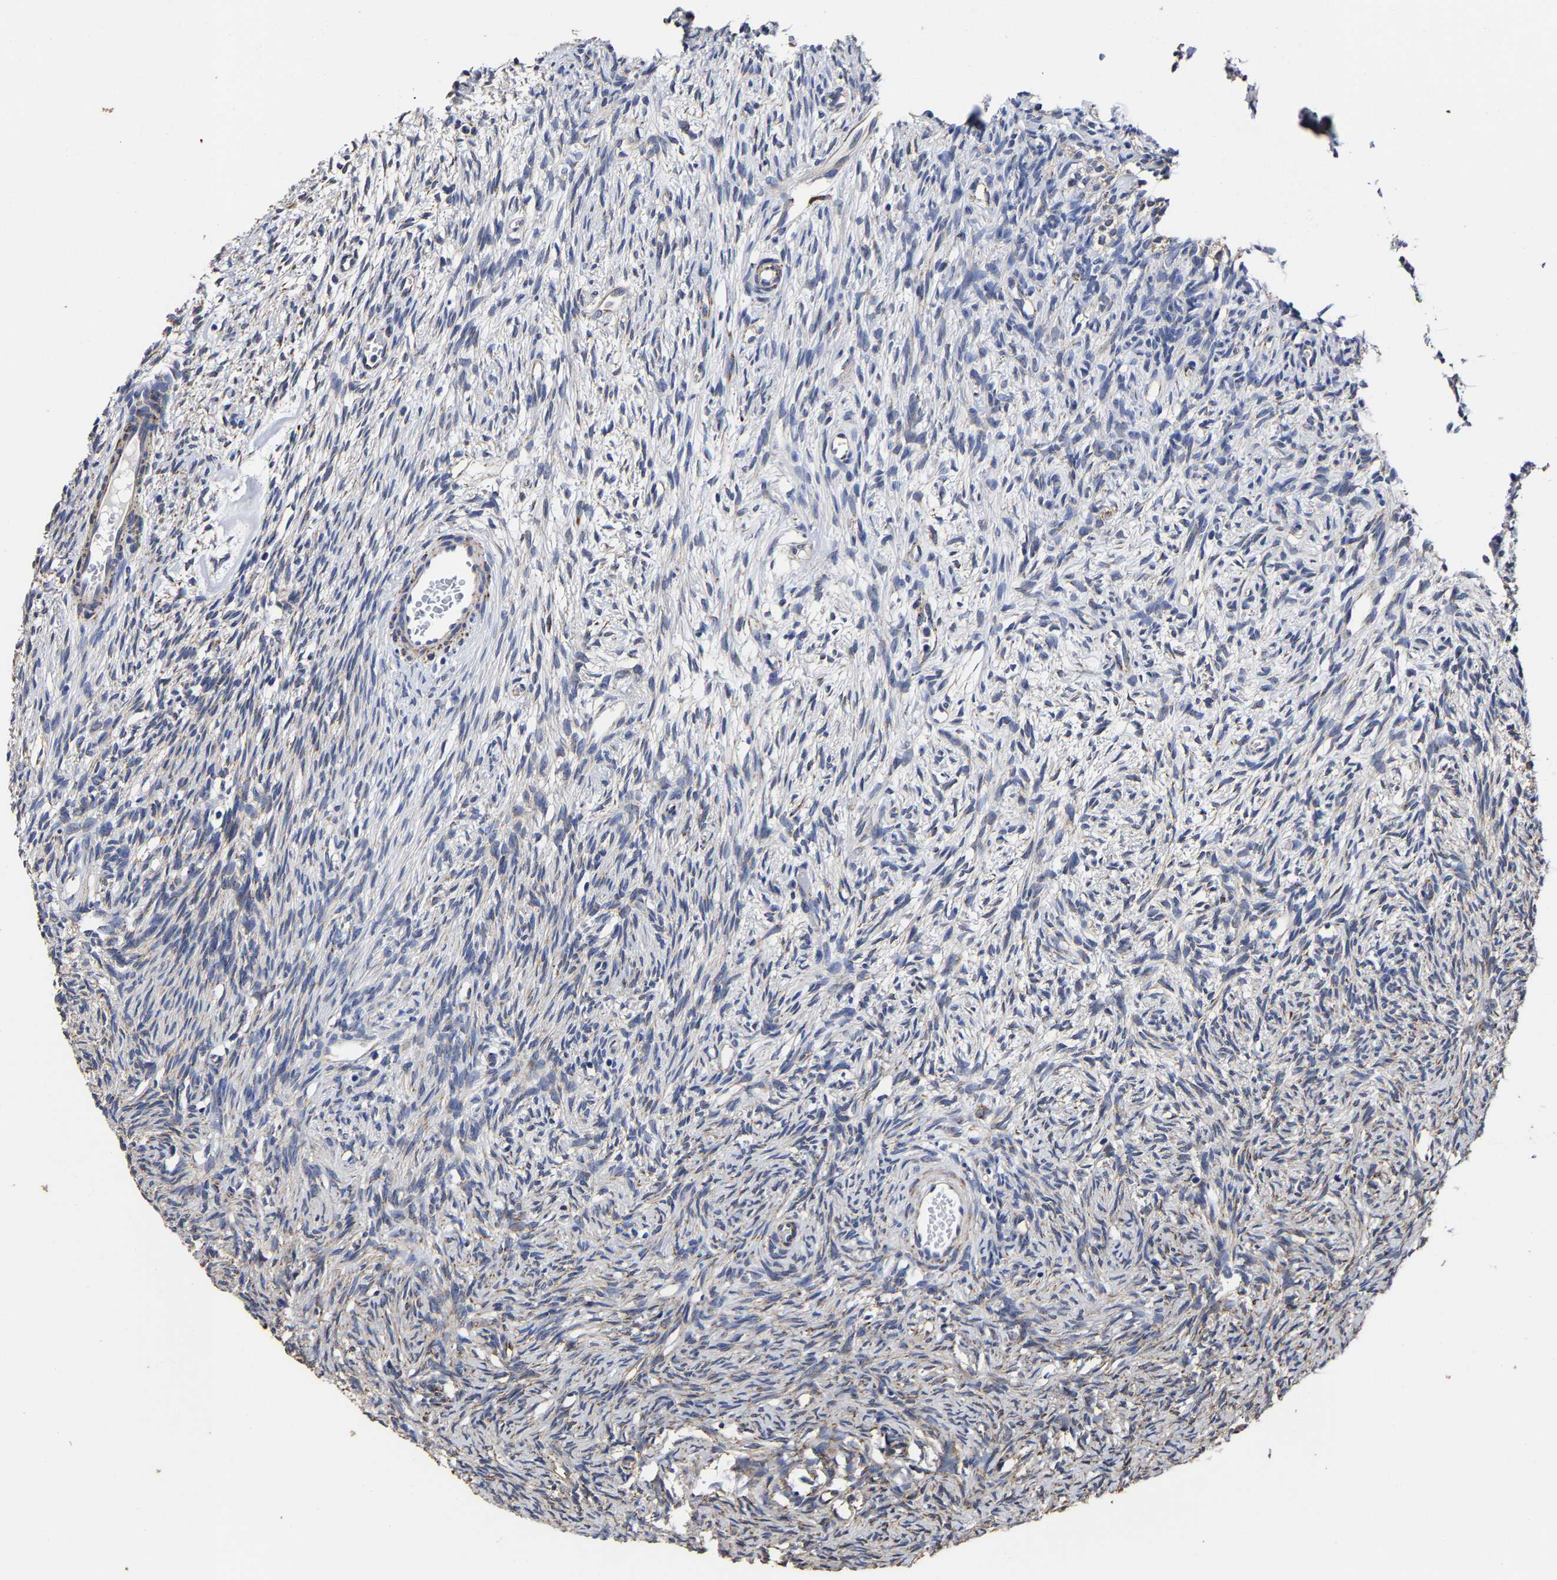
{"staining": {"intensity": "moderate", "quantity": "25%-75%", "location": "cytoplasmic/membranous"}, "tissue": "ovary", "cell_type": "Ovarian stroma cells", "image_type": "normal", "snomed": [{"axis": "morphology", "description": "Normal tissue, NOS"}, {"axis": "topography", "description": "Ovary"}], "caption": "Ovary stained for a protein (brown) exhibits moderate cytoplasmic/membranous positive staining in about 25%-75% of ovarian stroma cells.", "gene": "AASS", "patient": {"sex": "female", "age": 33}}